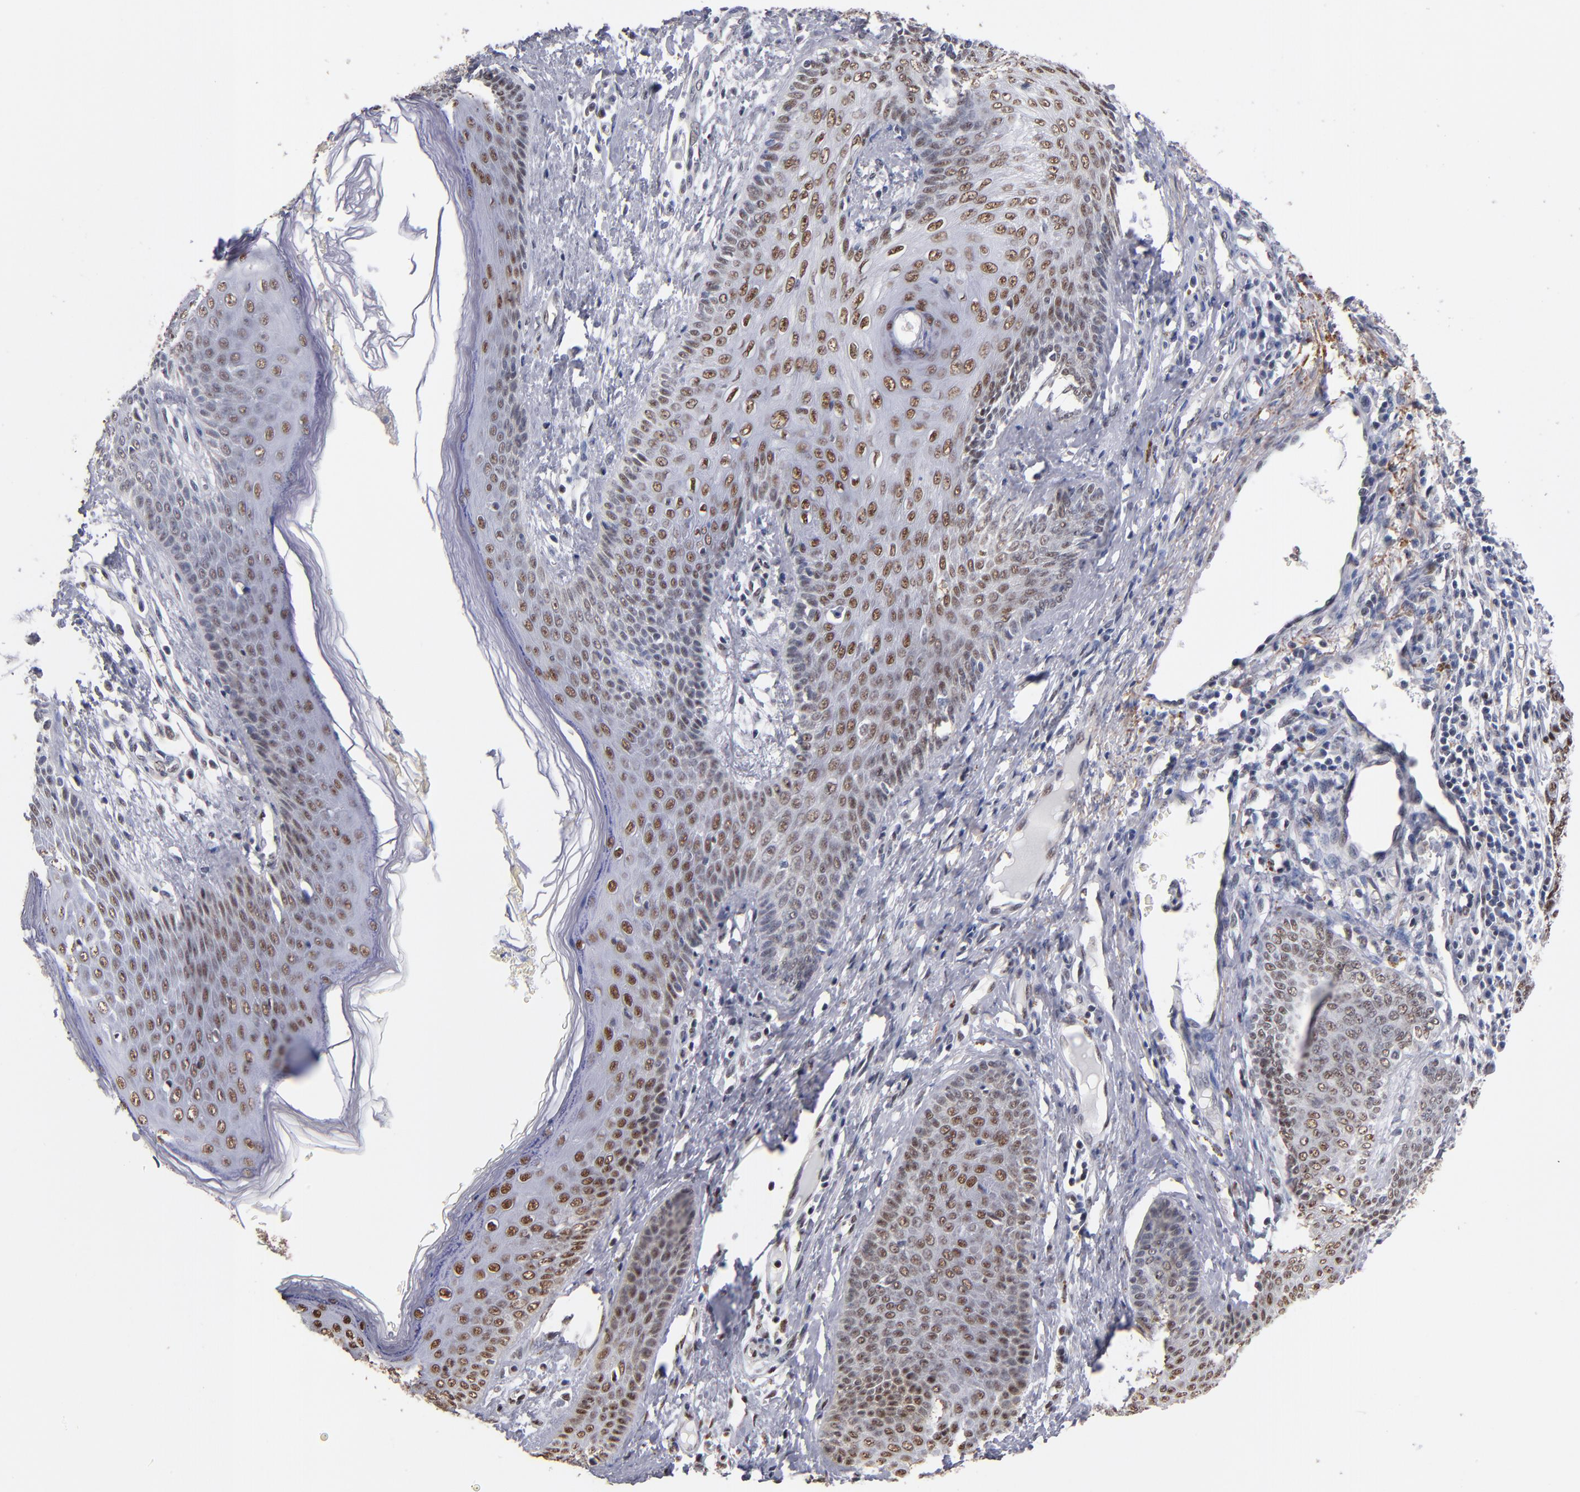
{"staining": {"intensity": "moderate", "quantity": "25%-75%", "location": "nuclear"}, "tissue": "skin cancer", "cell_type": "Tumor cells", "image_type": "cancer", "snomed": [{"axis": "morphology", "description": "Basal cell carcinoma"}, {"axis": "topography", "description": "Skin"}], "caption": "Approximately 25%-75% of tumor cells in skin basal cell carcinoma reveal moderate nuclear protein expression as visualized by brown immunohistochemical staining.", "gene": "MN1", "patient": {"sex": "female", "age": 64}}